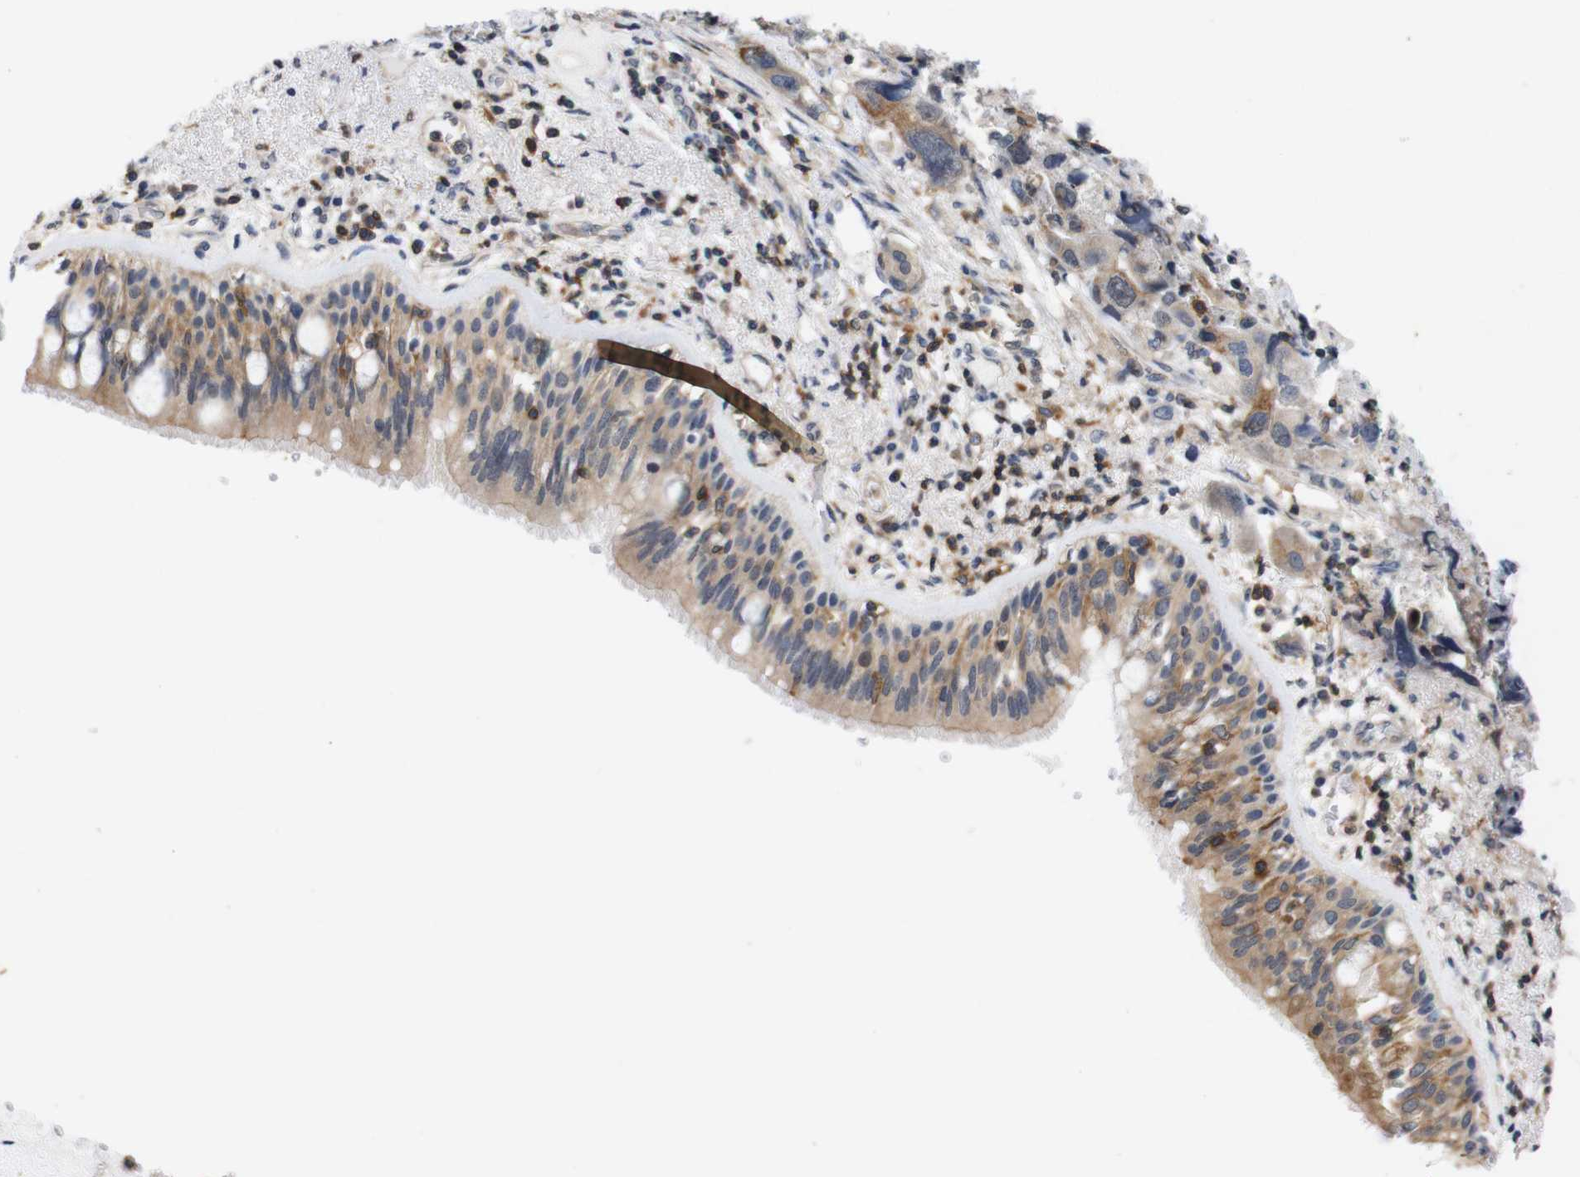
{"staining": {"intensity": "moderate", "quantity": ">75%", "location": "cytoplasmic/membranous"}, "tissue": "bronchus", "cell_type": "Respiratory epithelial cells", "image_type": "normal", "snomed": [{"axis": "morphology", "description": "Normal tissue, NOS"}, {"axis": "morphology", "description": "Adenocarcinoma, NOS"}, {"axis": "morphology", "description": "Adenocarcinoma, metastatic, NOS"}, {"axis": "topography", "description": "Lymph node"}, {"axis": "topography", "description": "Bronchus"}, {"axis": "topography", "description": "Lung"}], "caption": "There is medium levels of moderate cytoplasmic/membranous staining in respiratory epithelial cells of normal bronchus, as demonstrated by immunohistochemical staining (brown color).", "gene": "BRWD3", "patient": {"sex": "female", "age": 54}}